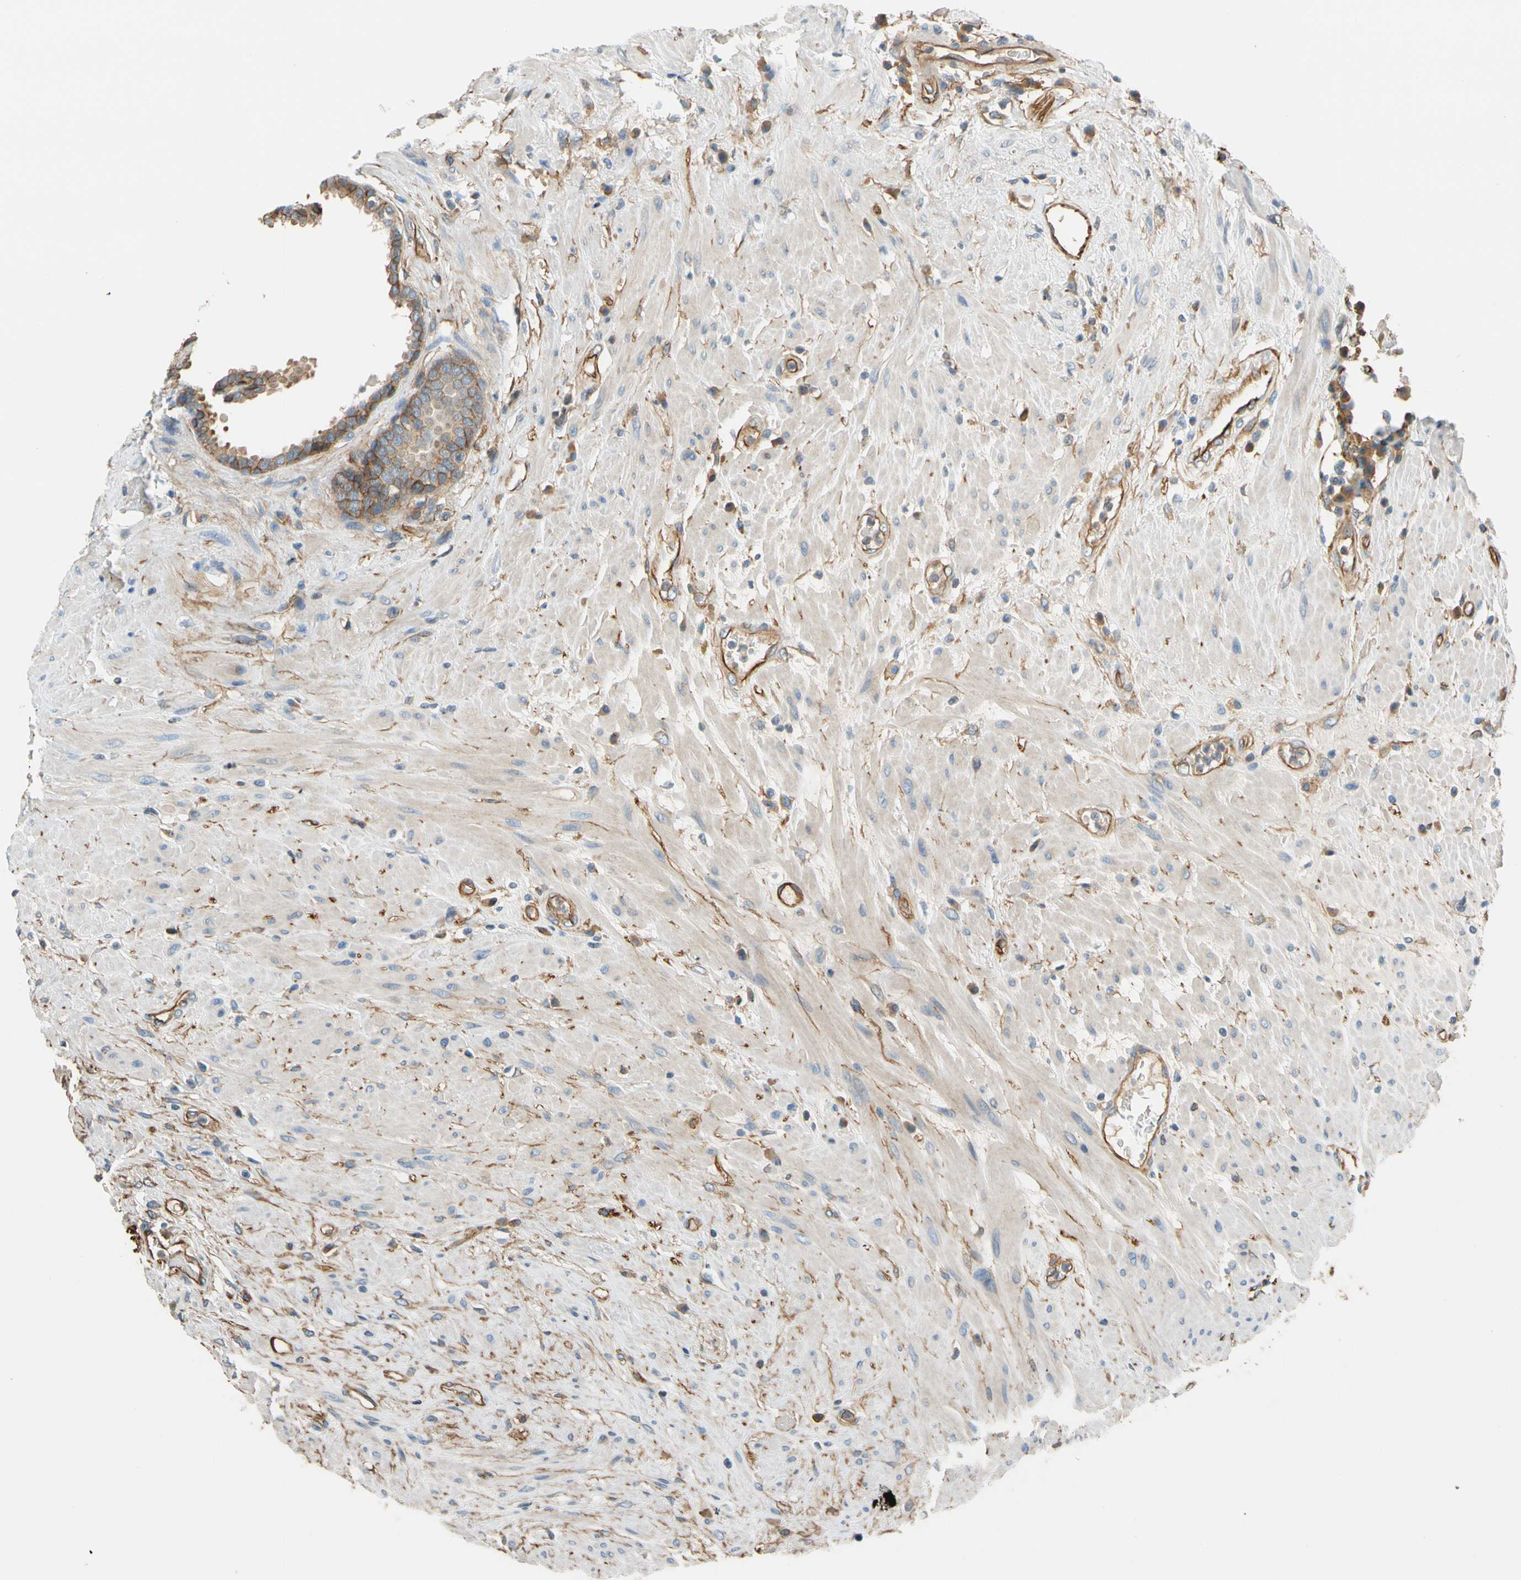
{"staining": {"intensity": "strong", "quantity": ">75%", "location": "cytoplasmic/membranous"}, "tissue": "seminal vesicle", "cell_type": "Glandular cells", "image_type": "normal", "snomed": [{"axis": "morphology", "description": "Normal tissue, NOS"}, {"axis": "topography", "description": "Seminal veicle"}], "caption": "Brown immunohistochemical staining in benign human seminal vesicle shows strong cytoplasmic/membranous positivity in about >75% of glandular cells.", "gene": "SPTAN1", "patient": {"sex": "male", "age": 61}}